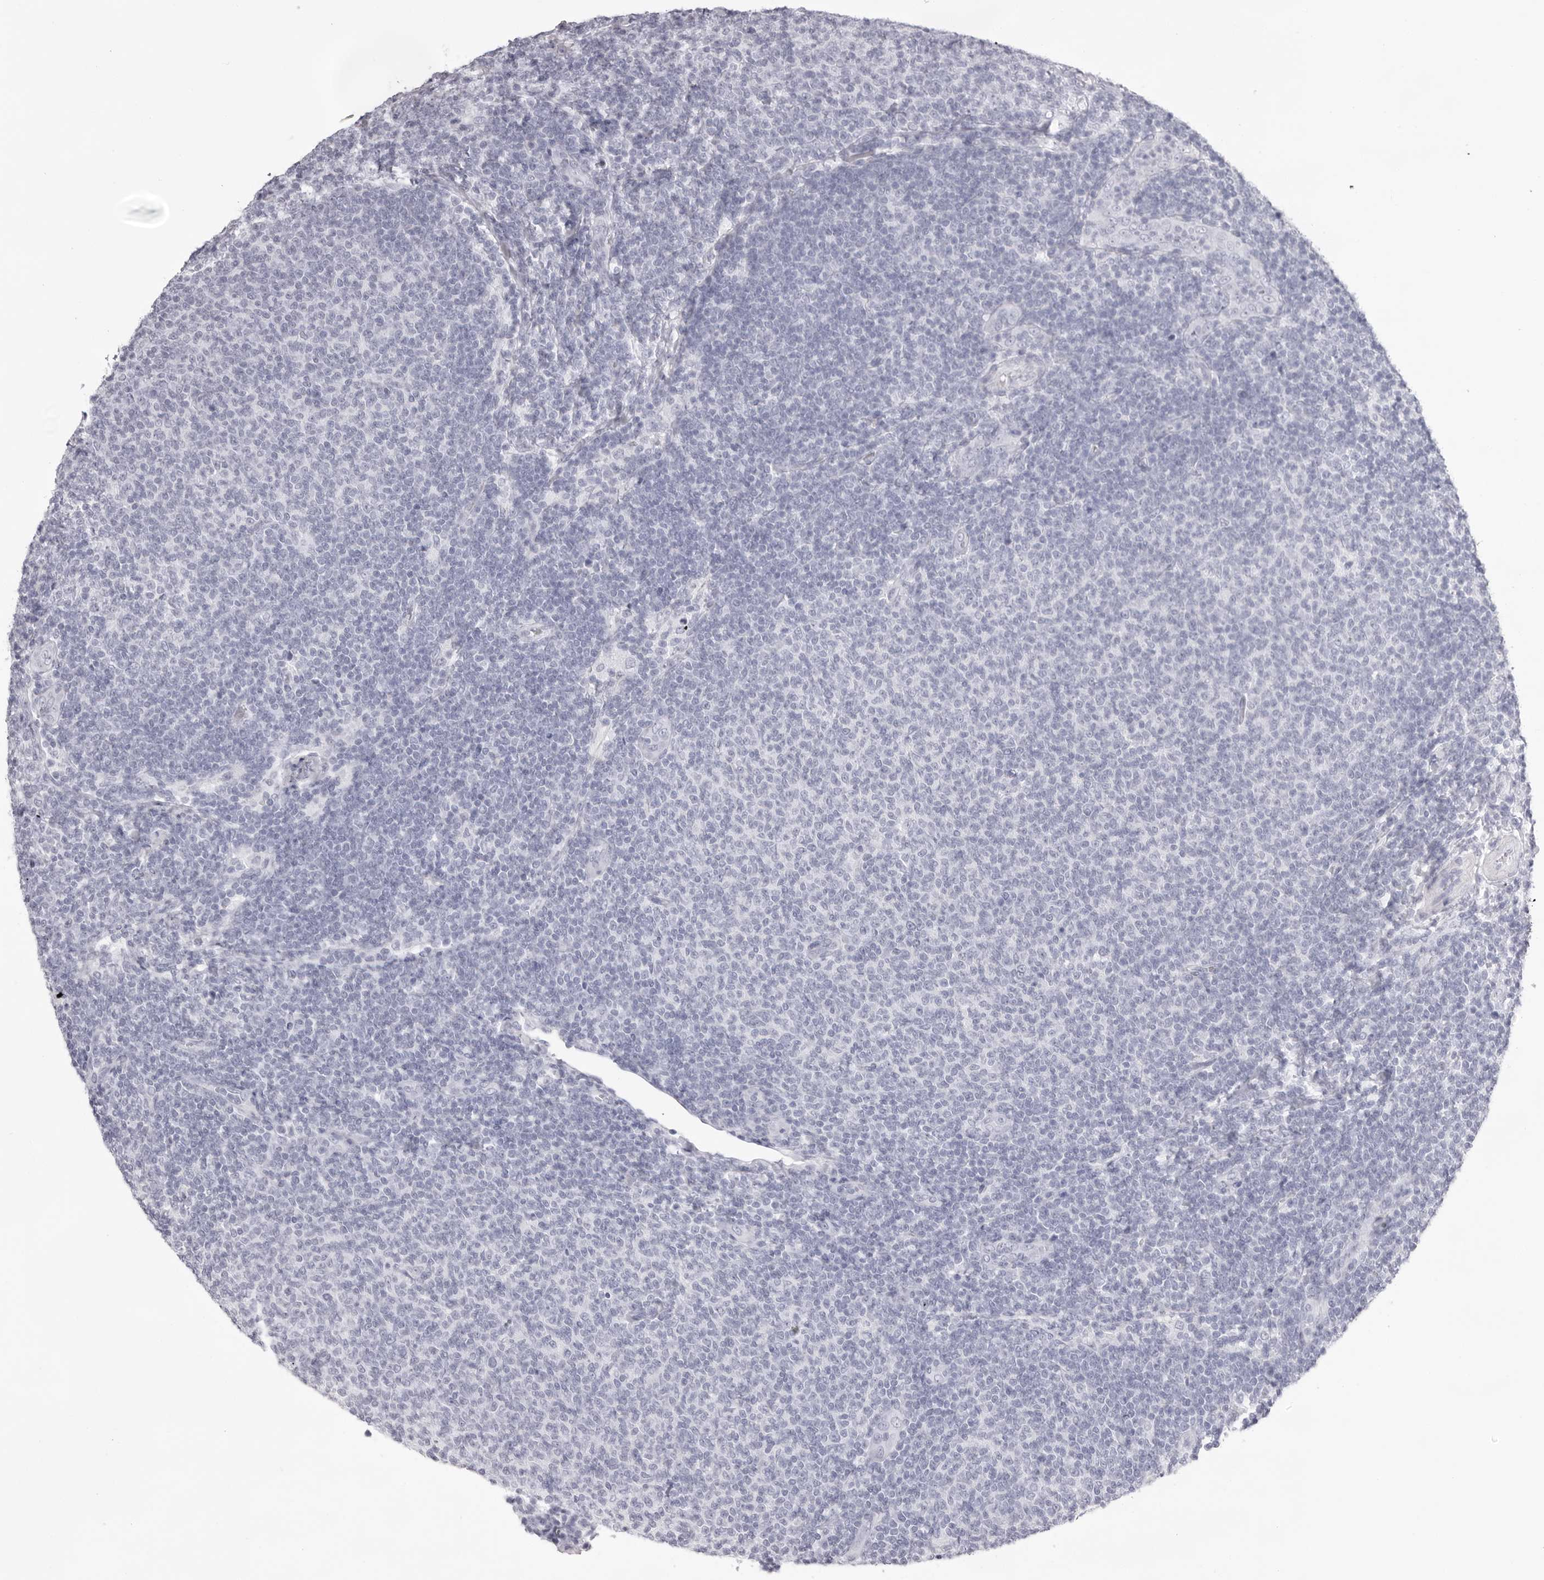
{"staining": {"intensity": "negative", "quantity": "none", "location": "none"}, "tissue": "lymphoma", "cell_type": "Tumor cells", "image_type": "cancer", "snomed": [{"axis": "morphology", "description": "Malignant lymphoma, non-Hodgkin's type, Low grade"}, {"axis": "topography", "description": "Lymph node"}], "caption": "Immunohistochemical staining of low-grade malignant lymphoma, non-Hodgkin's type exhibits no significant staining in tumor cells.", "gene": "TMOD4", "patient": {"sex": "male", "age": 66}}